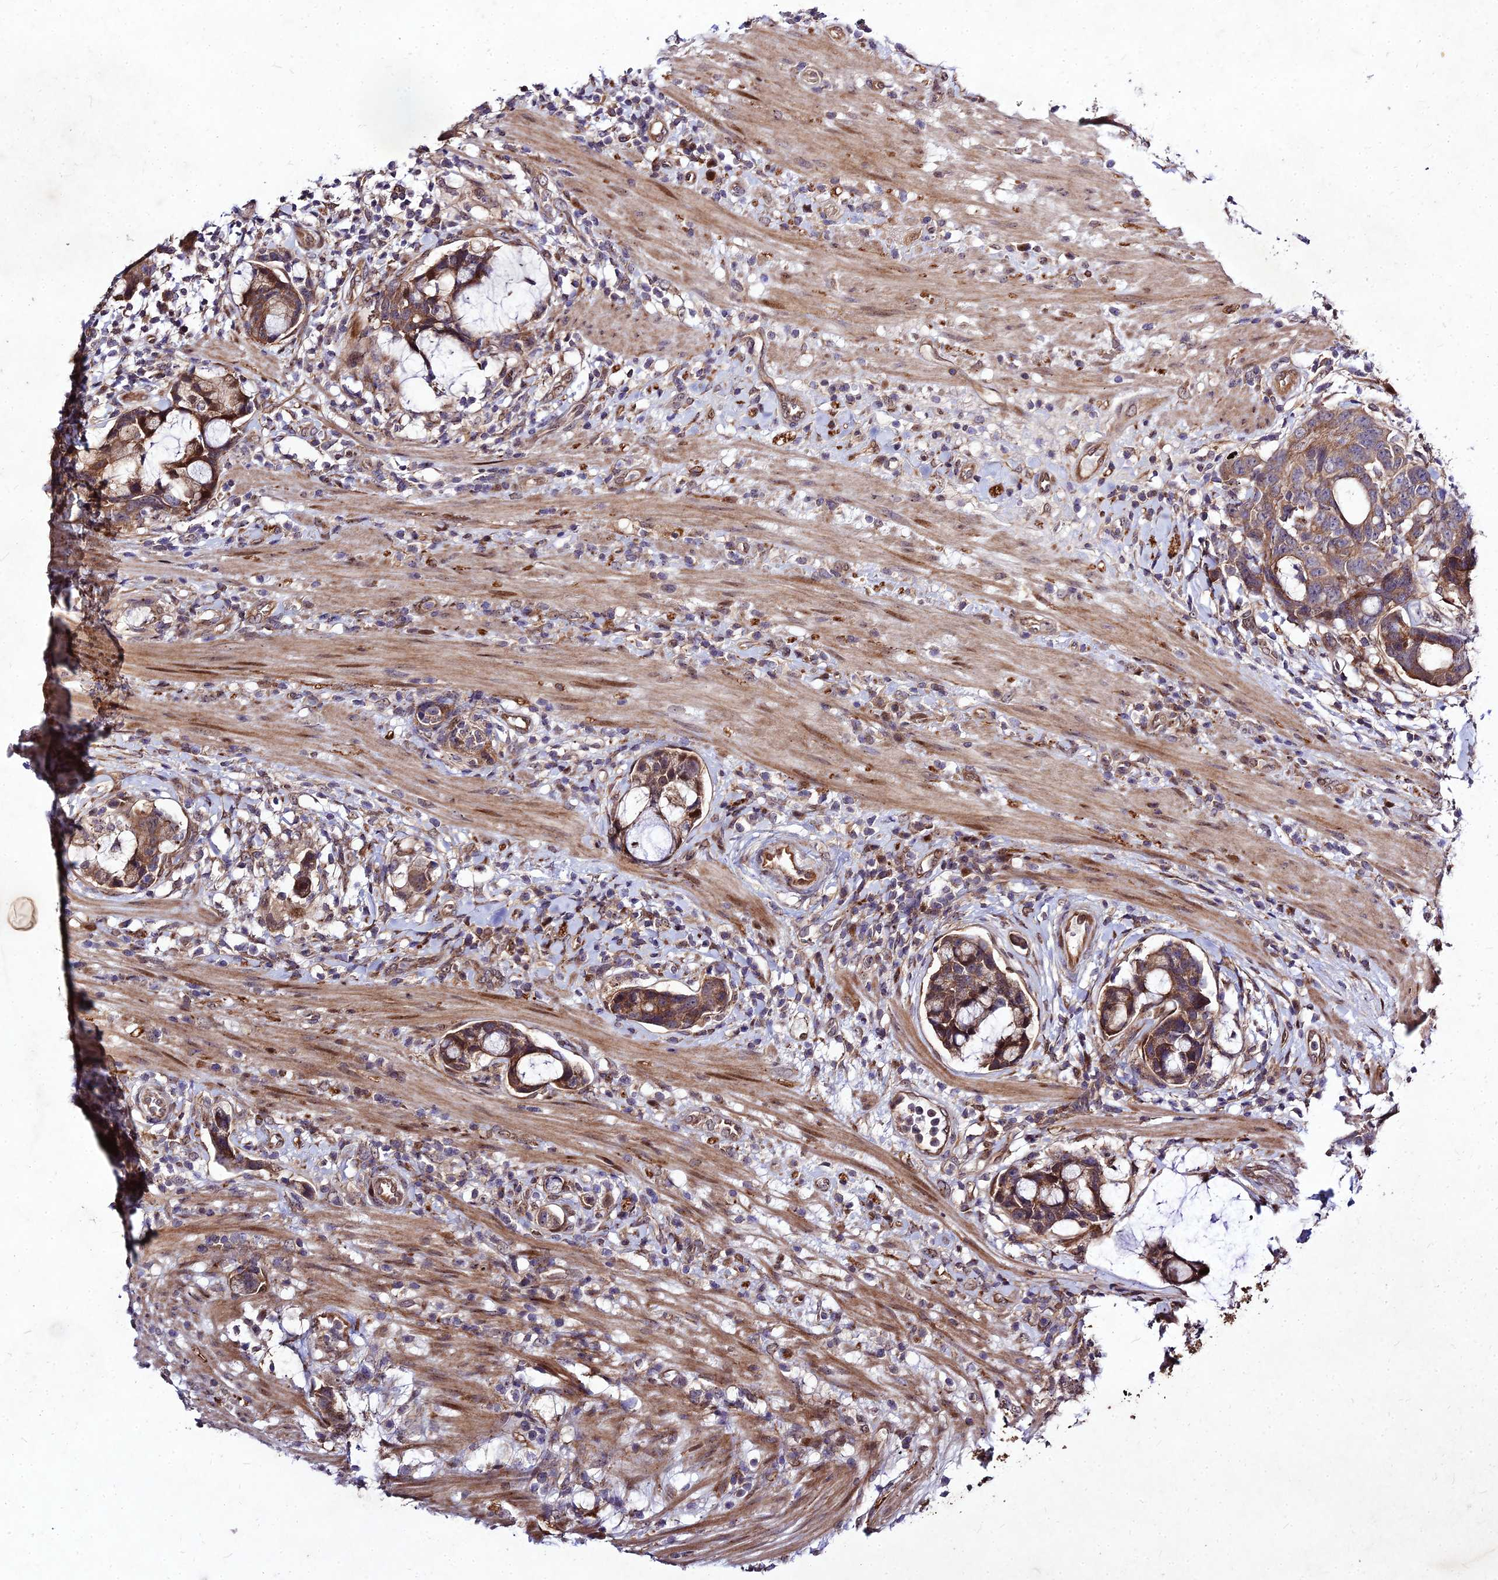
{"staining": {"intensity": "moderate", "quantity": ">75%", "location": "cytoplasmic/membranous"}, "tissue": "colorectal cancer", "cell_type": "Tumor cells", "image_type": "cancer", "snomed": [{"axis": "morphology", "description": "Adenocarcinoma, NOS"}, {"axis": "topography", "description": "Colon"}], "caption": "Immunohistochemical staining of adenocarcinoma (colorectal) demonstrates medium levels of moderate cytoplasmic/membranous protein staining in about >75% of tumor cells.", "gene": "MKKS", "patient": {"sex": "female", "age": 82}}